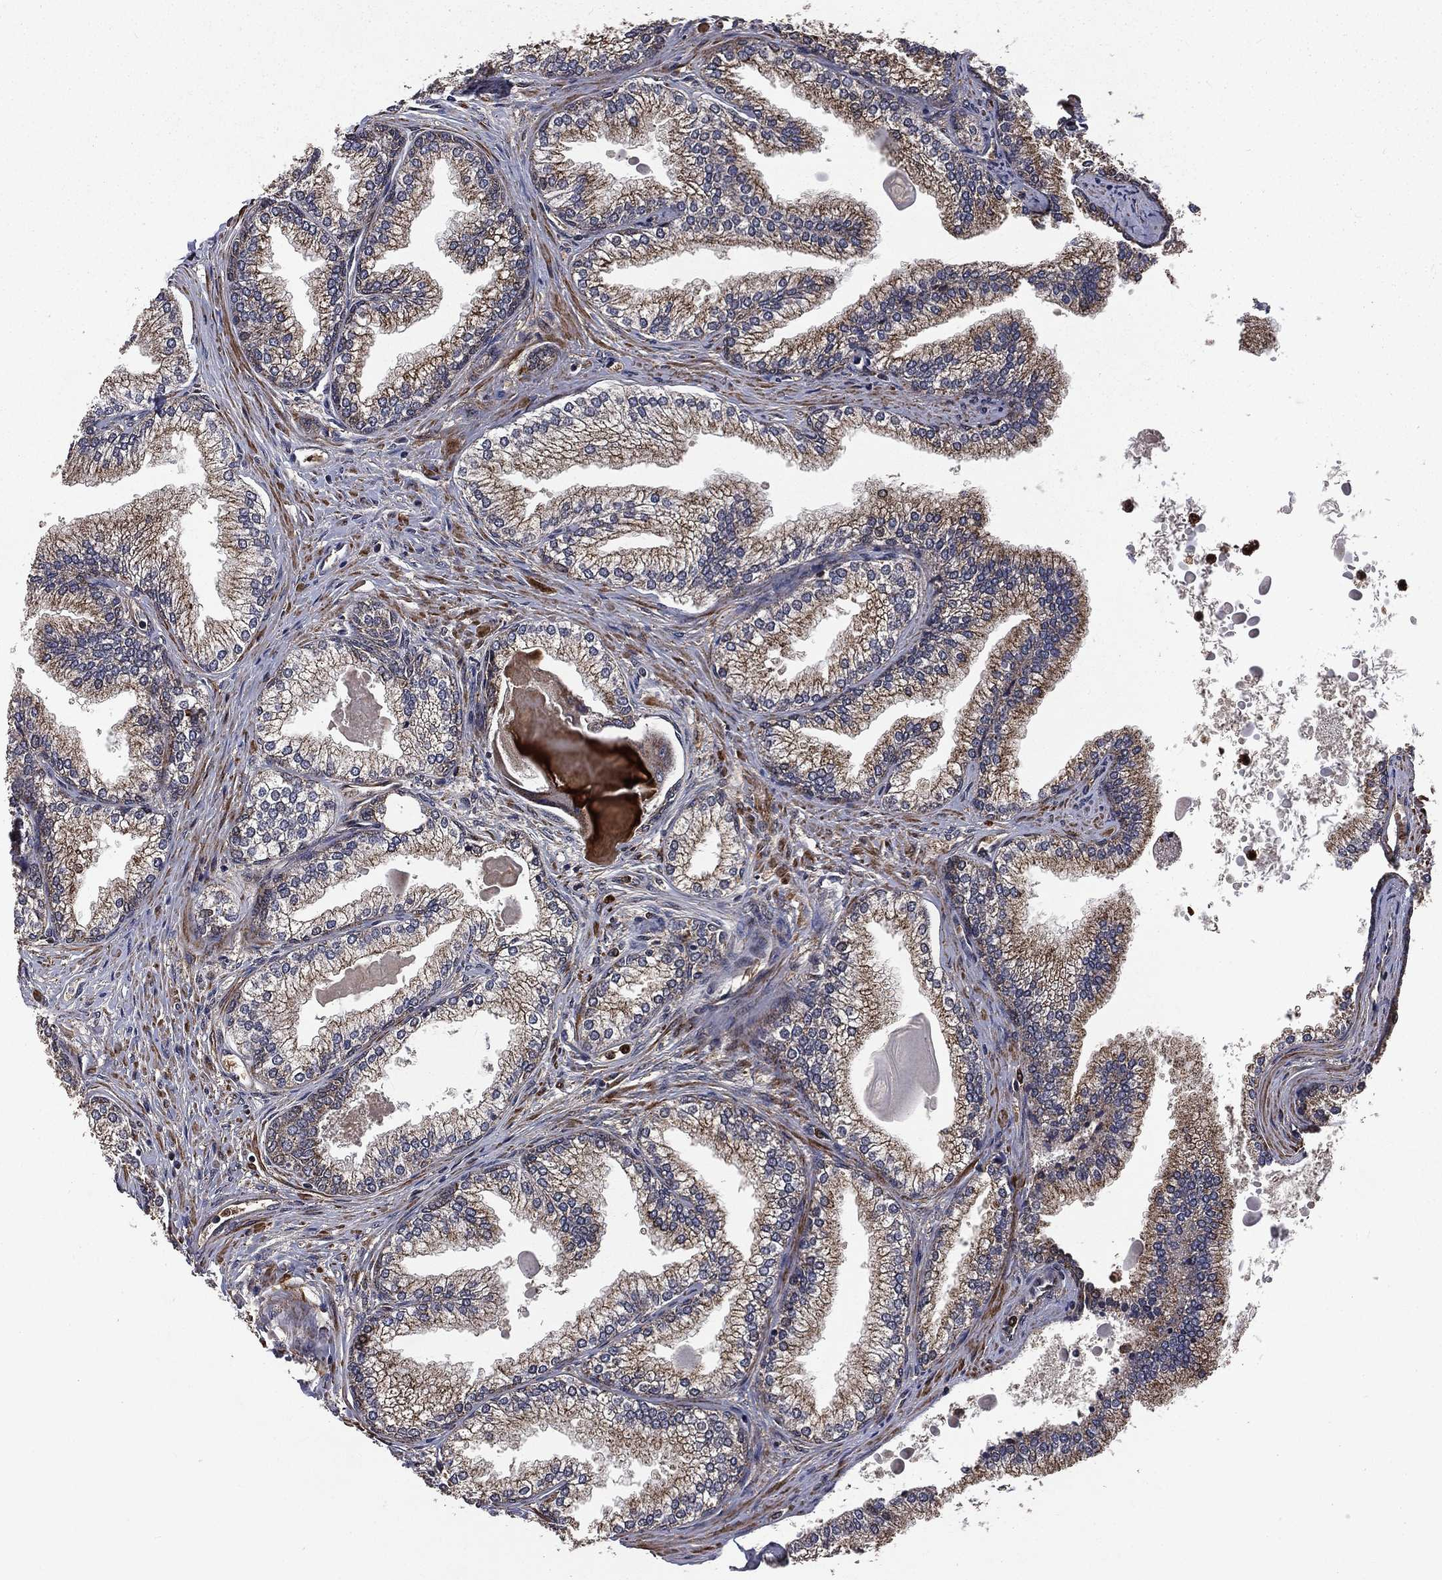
{"staining": {"intensity": "weak", "quantity": ">75%", "location": "cytoplasmic/membranous"}, "tissue": "prostate", "cell_type": "Glandular cells", "image_type": "normal", "snomed": [{"axis": "morphology", "description": "Normal tissue, NOS"}, {"axis": "topography", "description": "Prostate"}], "caption": "Approximately >75% of glandular cells in normal prostate display weak cytoplasmic/membranous protein expression as visualized by brown immunohistochemical staining.", "gene": "LENG8", "patient": {"sex": "male", "age": 72}}